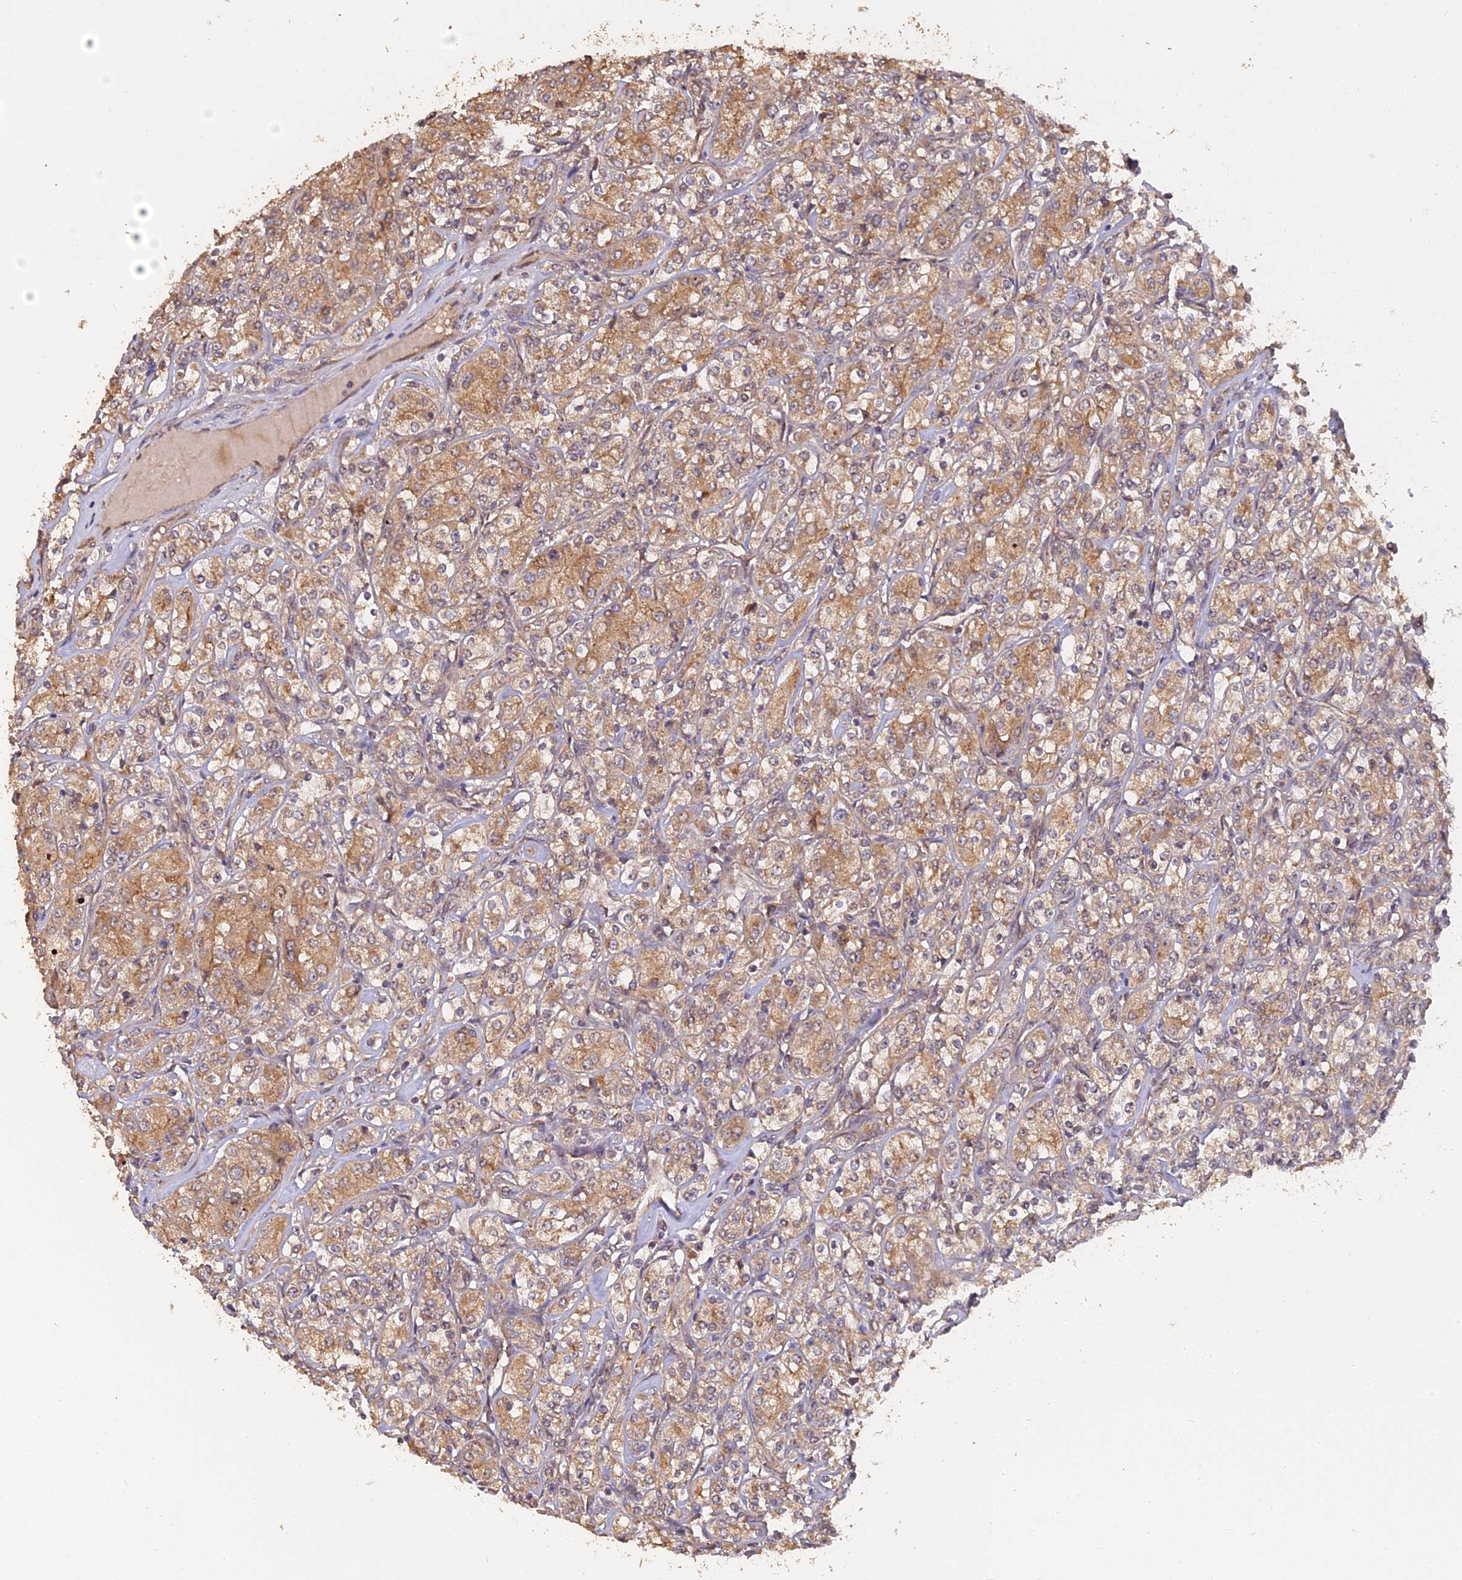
{"staining": {"intensity": "moderate", "quantity": ">75%", "location": "cytoplasmic/membranous"}, "tissue": "renal cancer", "cell_type": "Tumor cells", "image_type": "cancer", "snomed": [{"axis": "morphology", "description": "Adenocarcinoma, NOS"}, {"axis": "topography", "description": "Kidney"}], "caption": "This photomicrograph shows immunohistochemistry staining of renal cancer (adenocarcinoma), with medium moderate cytoplasmic/membranous staining in about >75% of tumor cells.", "gene": "ARHGAP40", "patient": {"sex": "male", "age": 77}}